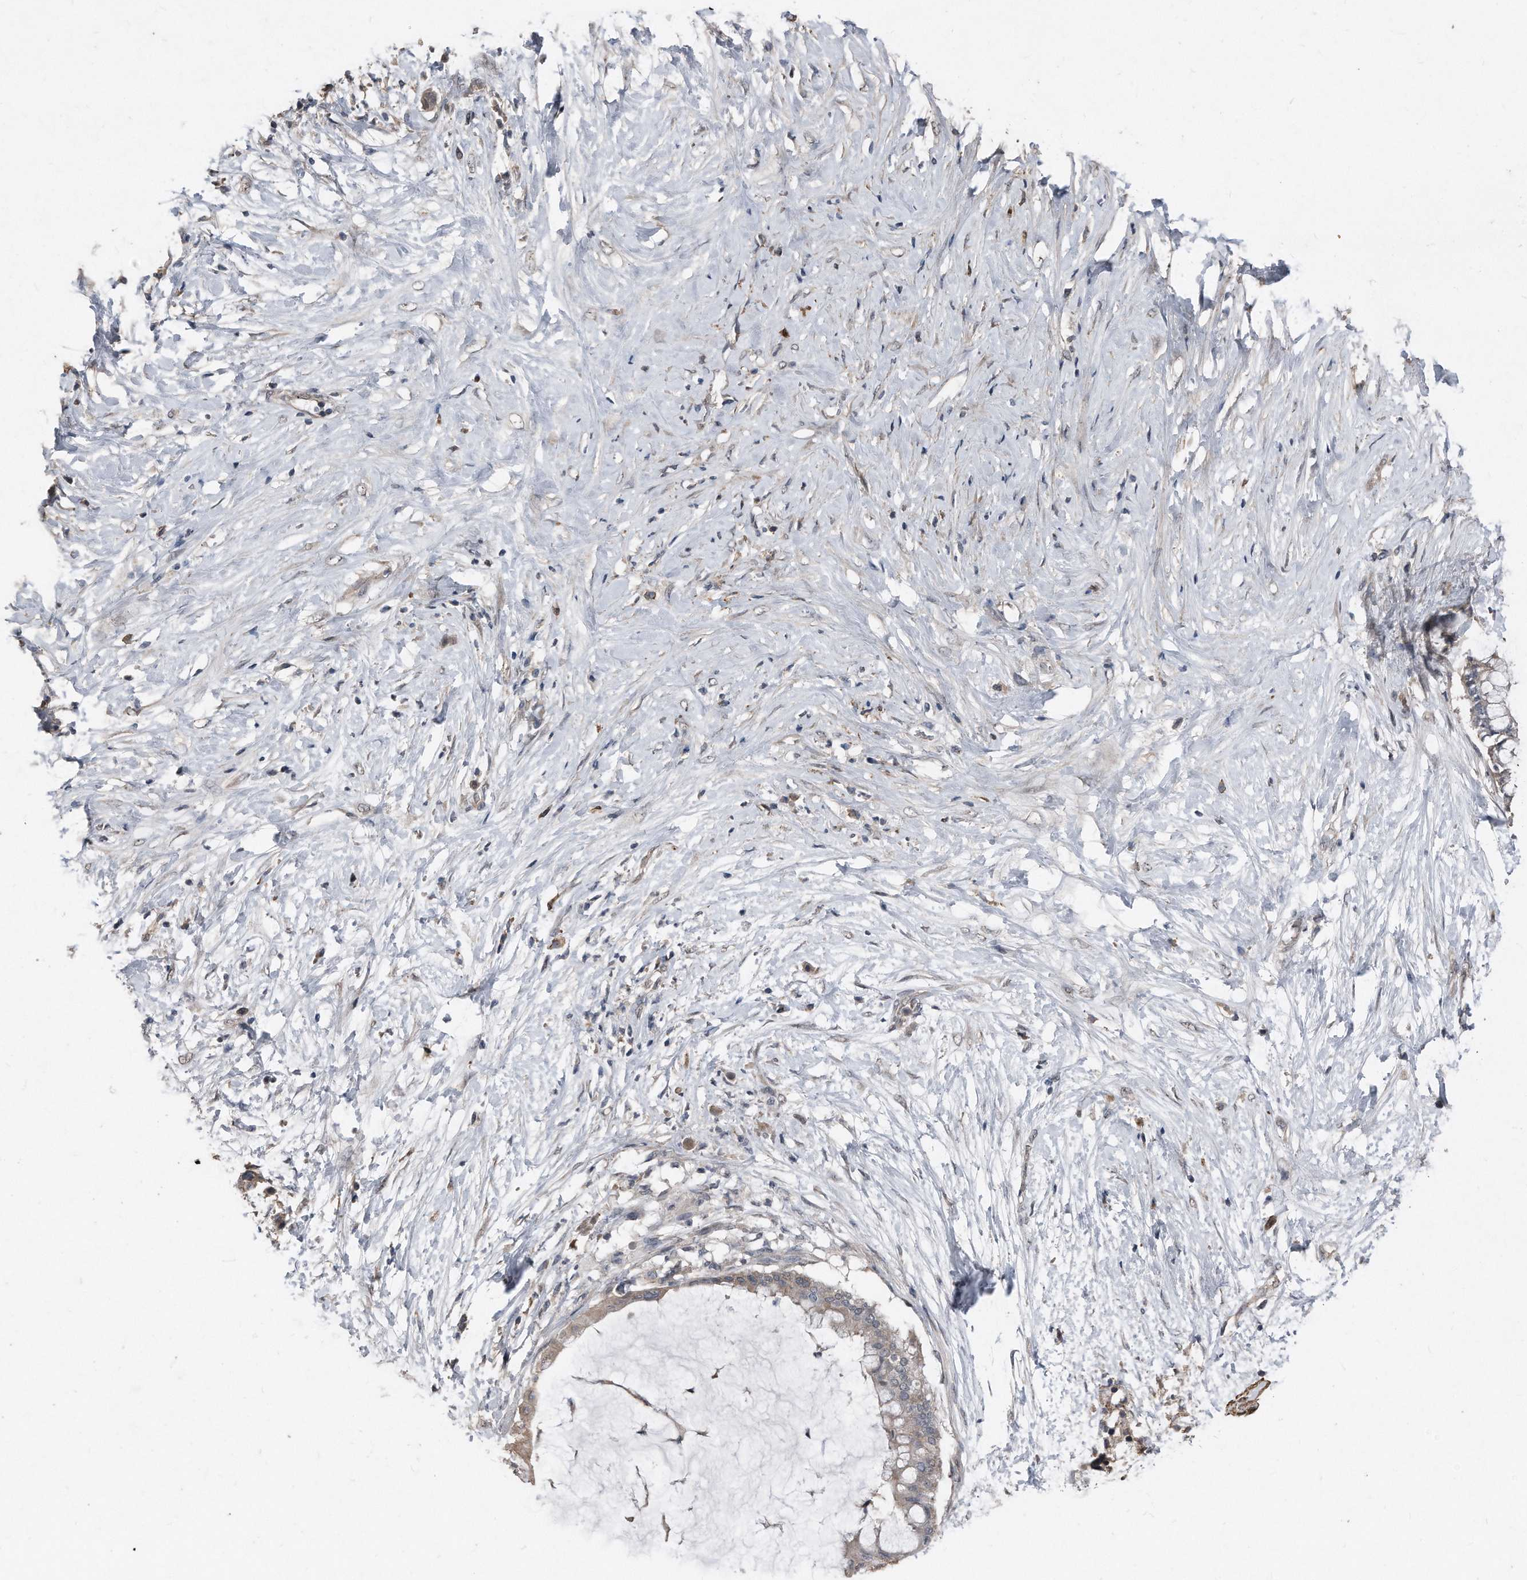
{"staining": {"intensity": "weak", "quantity": "25%-75%", "location": "cytoplasmic/membranous"}, "tissue": "pancreatic cancer", "cell_type": "Tumor cells", "image_type": "cancer", "snomed": [{"axis": "morphology", "description": "Adenocarcinoma, NOS"}, {"axis": "topography", "description": "Pancreas"}], "caption": "An IHC photomicrograph of tumor tissue is shown. Protein staining in brown labels weak cytoplasmic/membranous positivity in pancreatic adenocarcinoma within tumor cells. Nuclei are stained in blue.", "gene": "ANKRD10", "patient": {"sex": "male", "age": 41}}